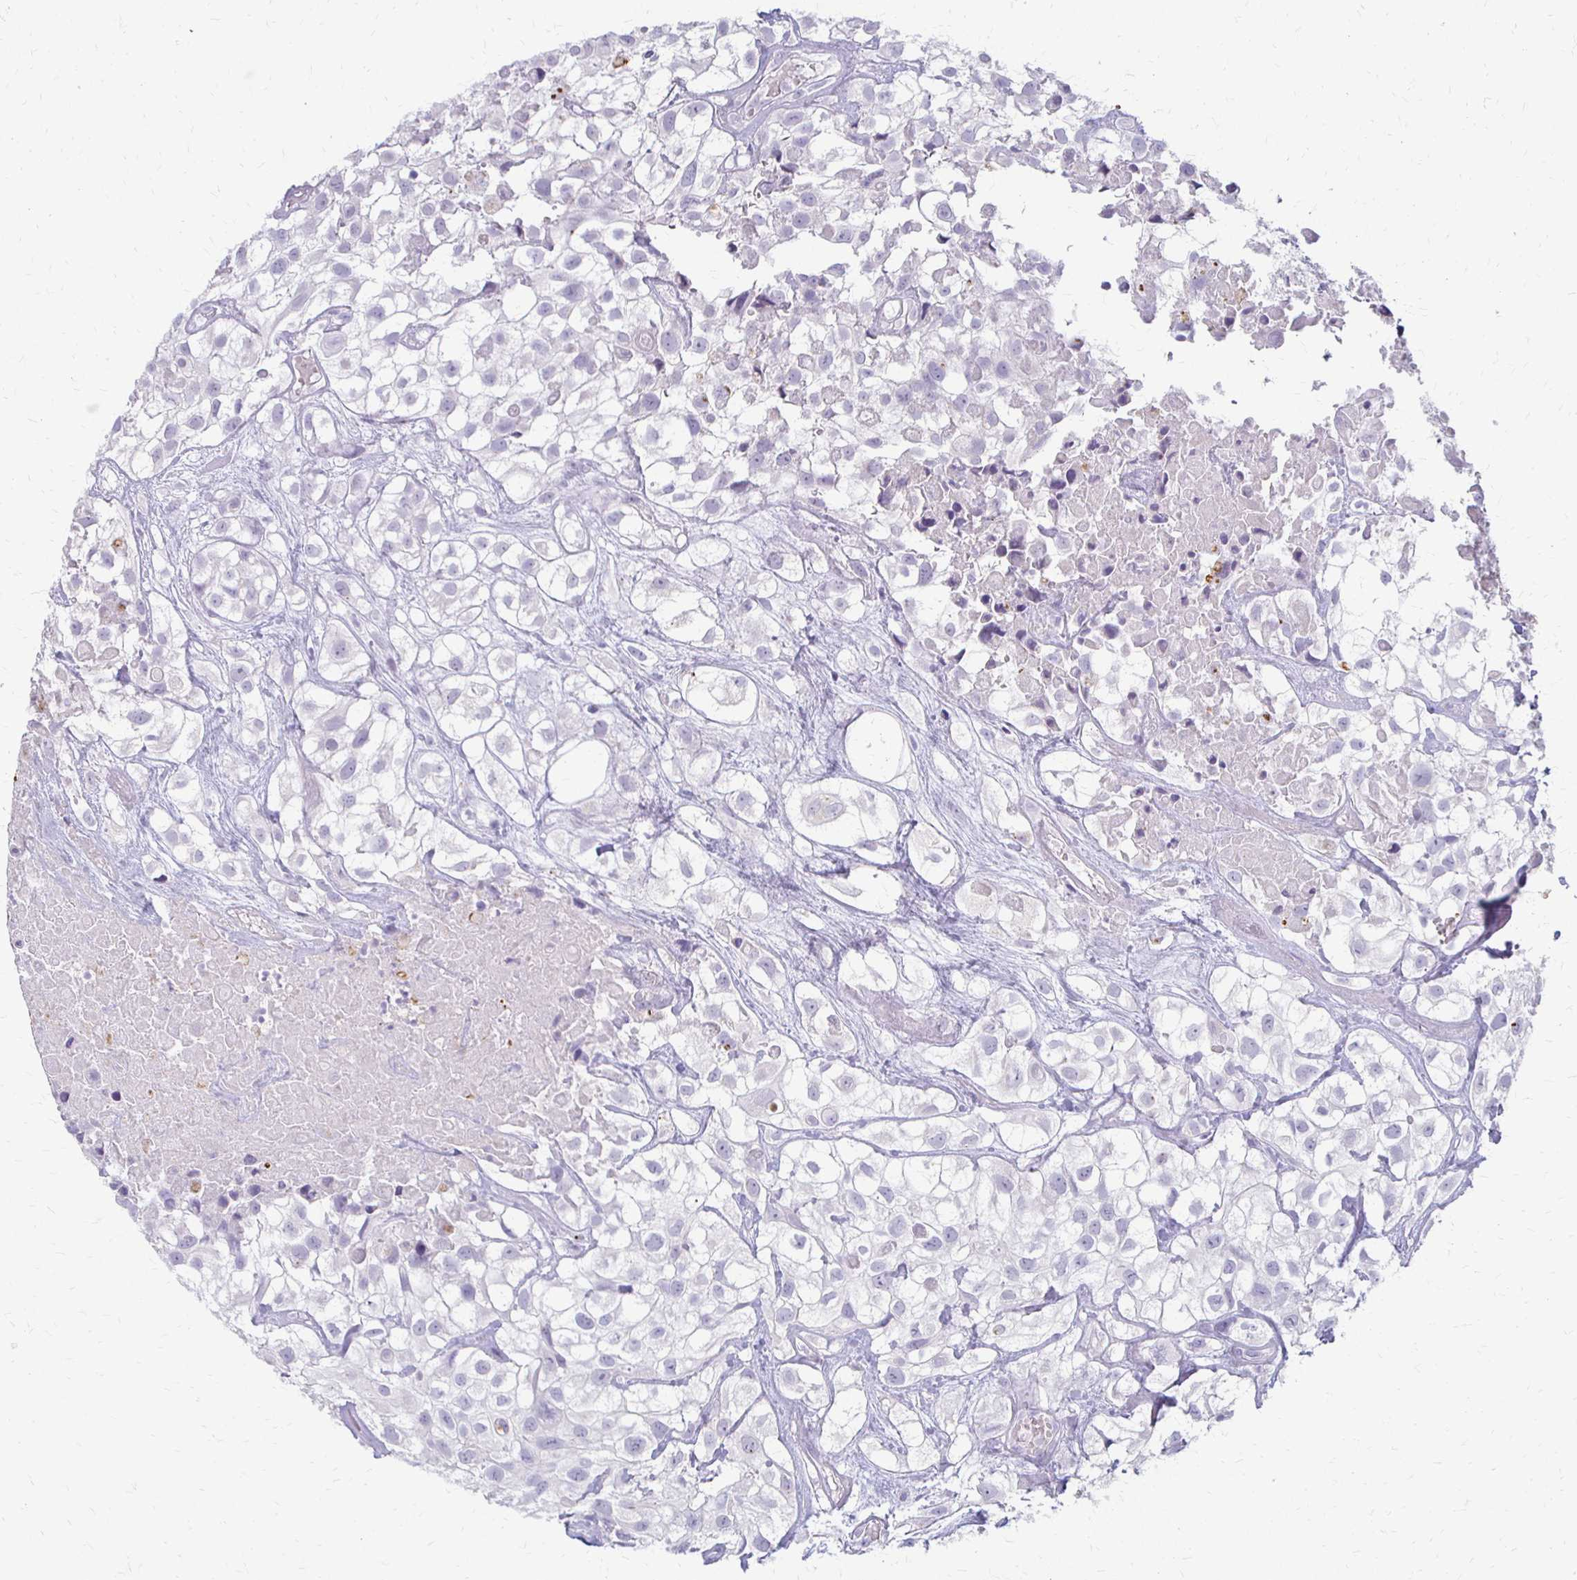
{"staining": {"intensity": "negative", "quantity": "none", "location": "none"}, "tissue": "urothelial cancer", "cell_type": "Tumor cells", "image_type": "cancer", "snomed": [{"axis": "morphology", "description": "Urothelial carcinoma, High grade"}, {"axis": "topography", "description": "Urinary bladder"}], "caption": "The histopathology image shows no significant expression in tumor cells of urothelial cancer.", "gene": "ACP5", "patient": {"sex": "male", "age": 56}}